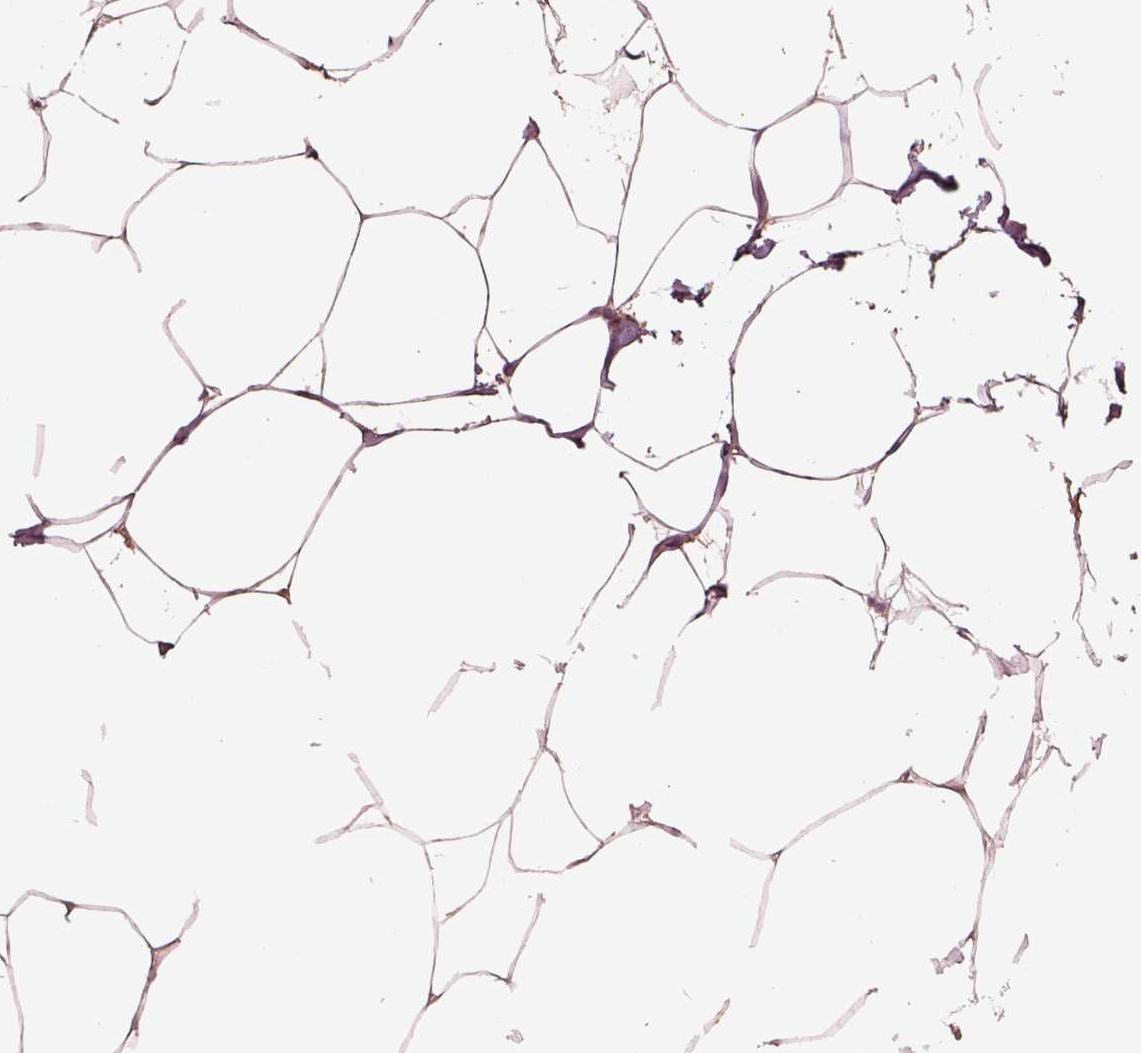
{"staining": {"intensity": "negative", "quantity": "none", "location": "none"}, "tissue": "breast", "cell_type": "Adipocytes", "image_type": "normal", "snomed": [{"axis": "morphology", "description": "Normal tissue, NOS"}, {"axis": "topography", "description": "Breast"}], "caption": "Immunohistochemistry micrograph of unremarkable breast stained for a protein (brown), which shows no positivity in adipocytes.", "gene": "PTX4", "patient": {"sex": "female", "age": 32}}